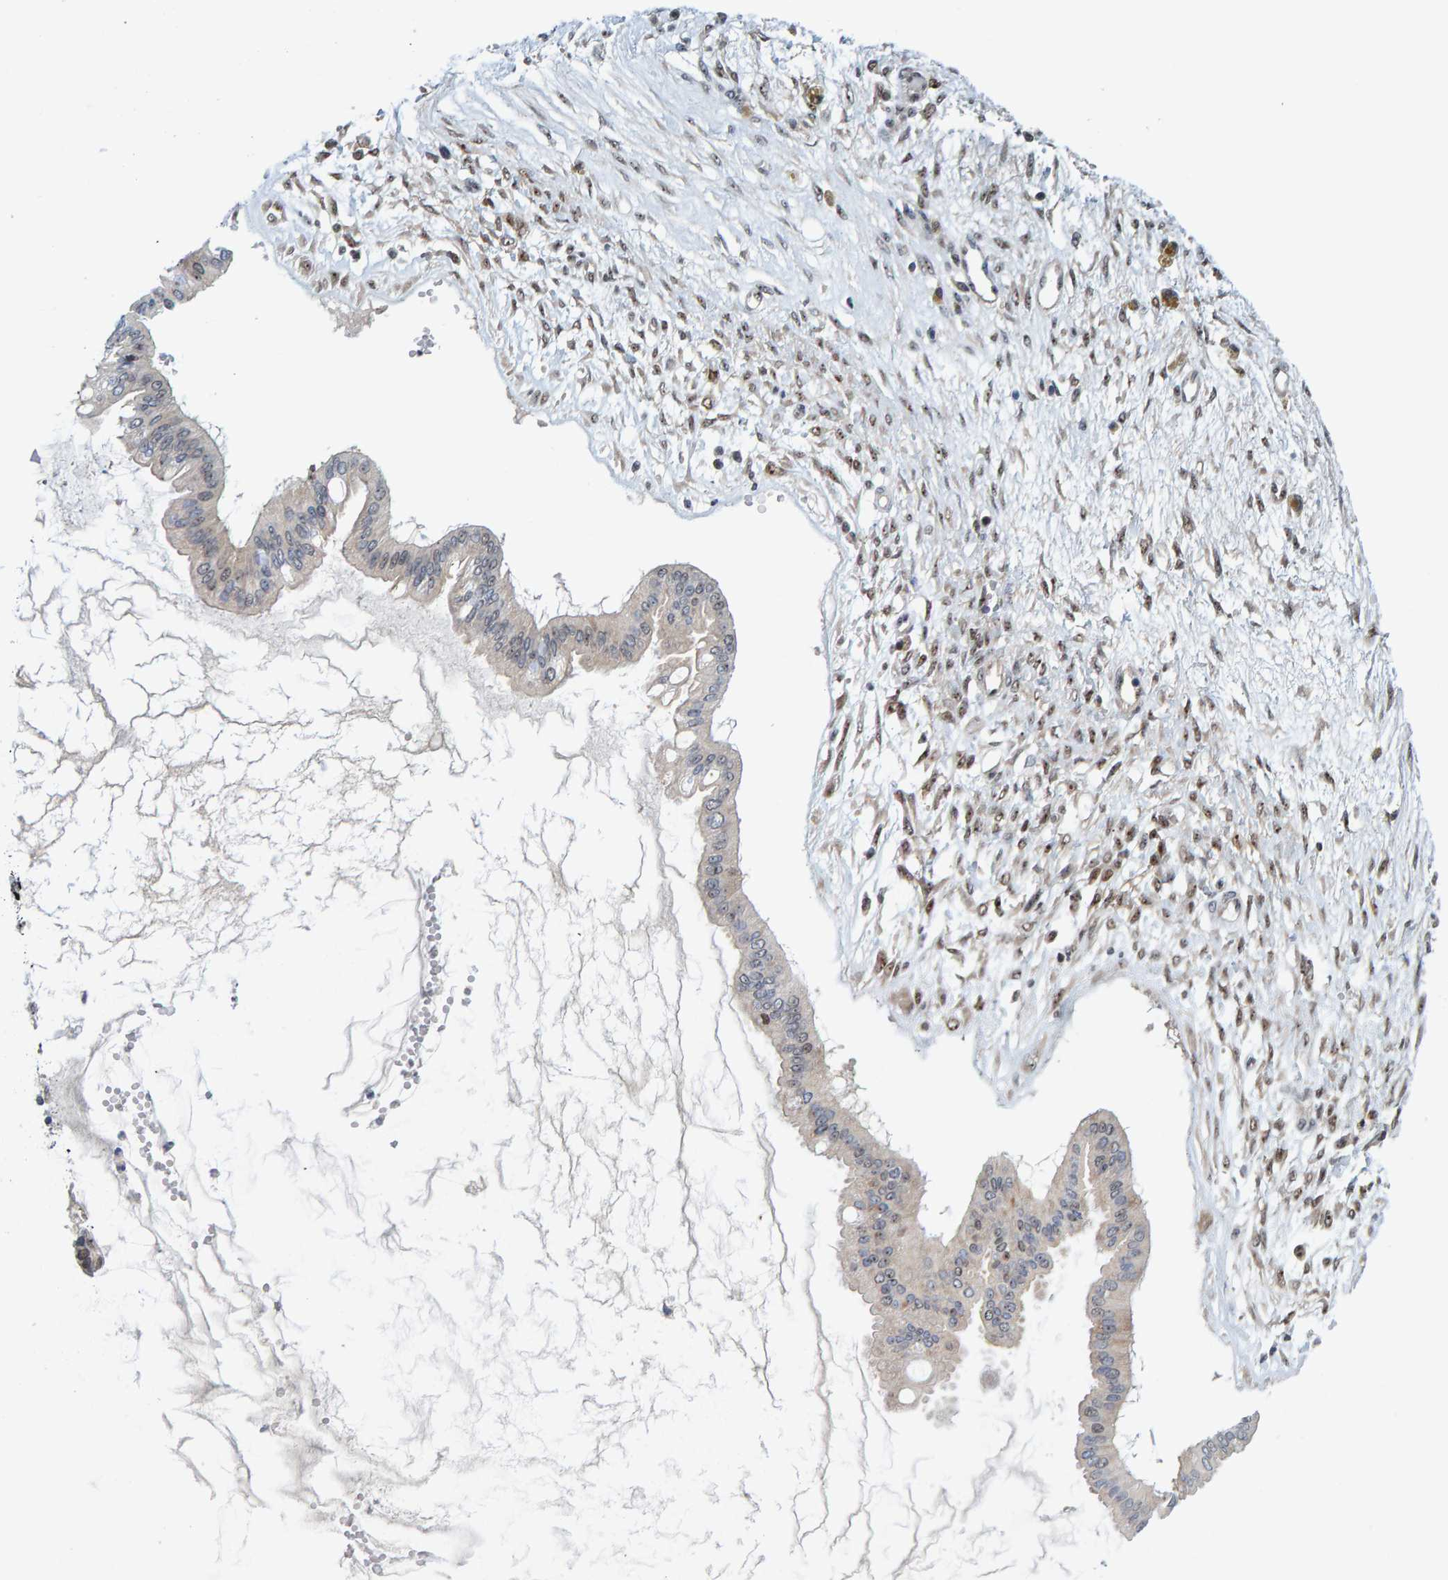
{"staining": {"intensity": "weak", "quantity": "<25%", "location": "nuclear"}, "tissue": "ovarian cancer", "cell_type": "Tumor cells", "image_type": "cancer", "snomed": [{"axis": "morphology", "description": "Cystadenocarcinoma, mucinous, NOS"}, {"axis": "topography", "description": "Ovary"}], "caption": "The image displays no significant expression in tumor cells of ovarian cancer.", "gene": "POLR1E", "patient": {"sex": "female", "age": 73}}